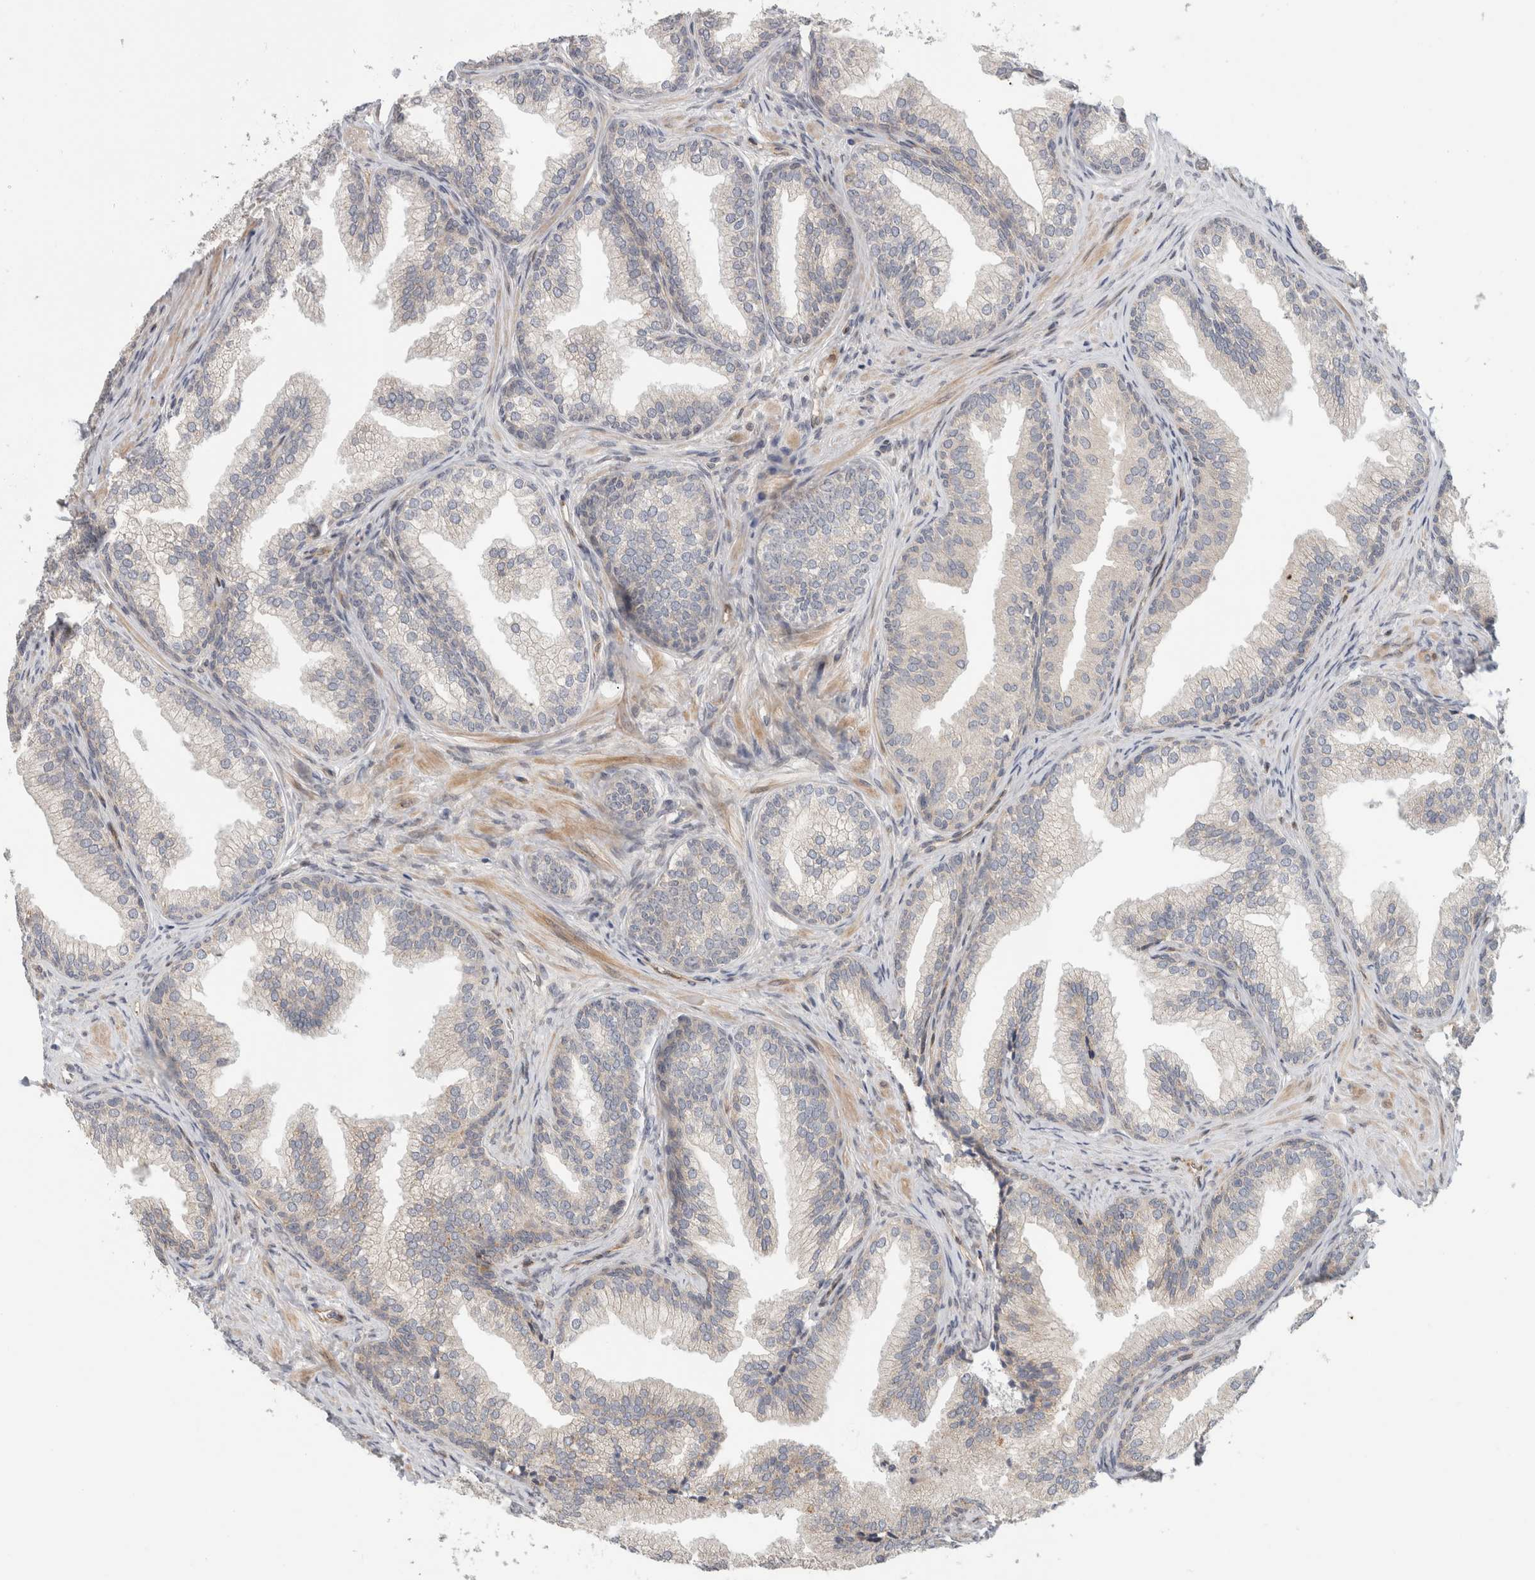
{"staining": {"intensity": "moderate", "quantity": "<25%", "location": "cytoplasmic/membranous"}, "tissue": "prostate", "cell_type": "Glandular cells", "image_type": "normal", "snomed": [{"axis": "morphology", "description": "Normal tissue, NOS"}, {"axis": "topography", "description": "Prostate"}], "caption": "This photomicrograph reveals immunohistochemistry (IHC) staining of unremarkable prostate, with low moderate cytoplasmic/membranous staining in about <25% of glandular cells.", "gene": "KPNA5", "patient": {"sex": "male", "age": 76}}